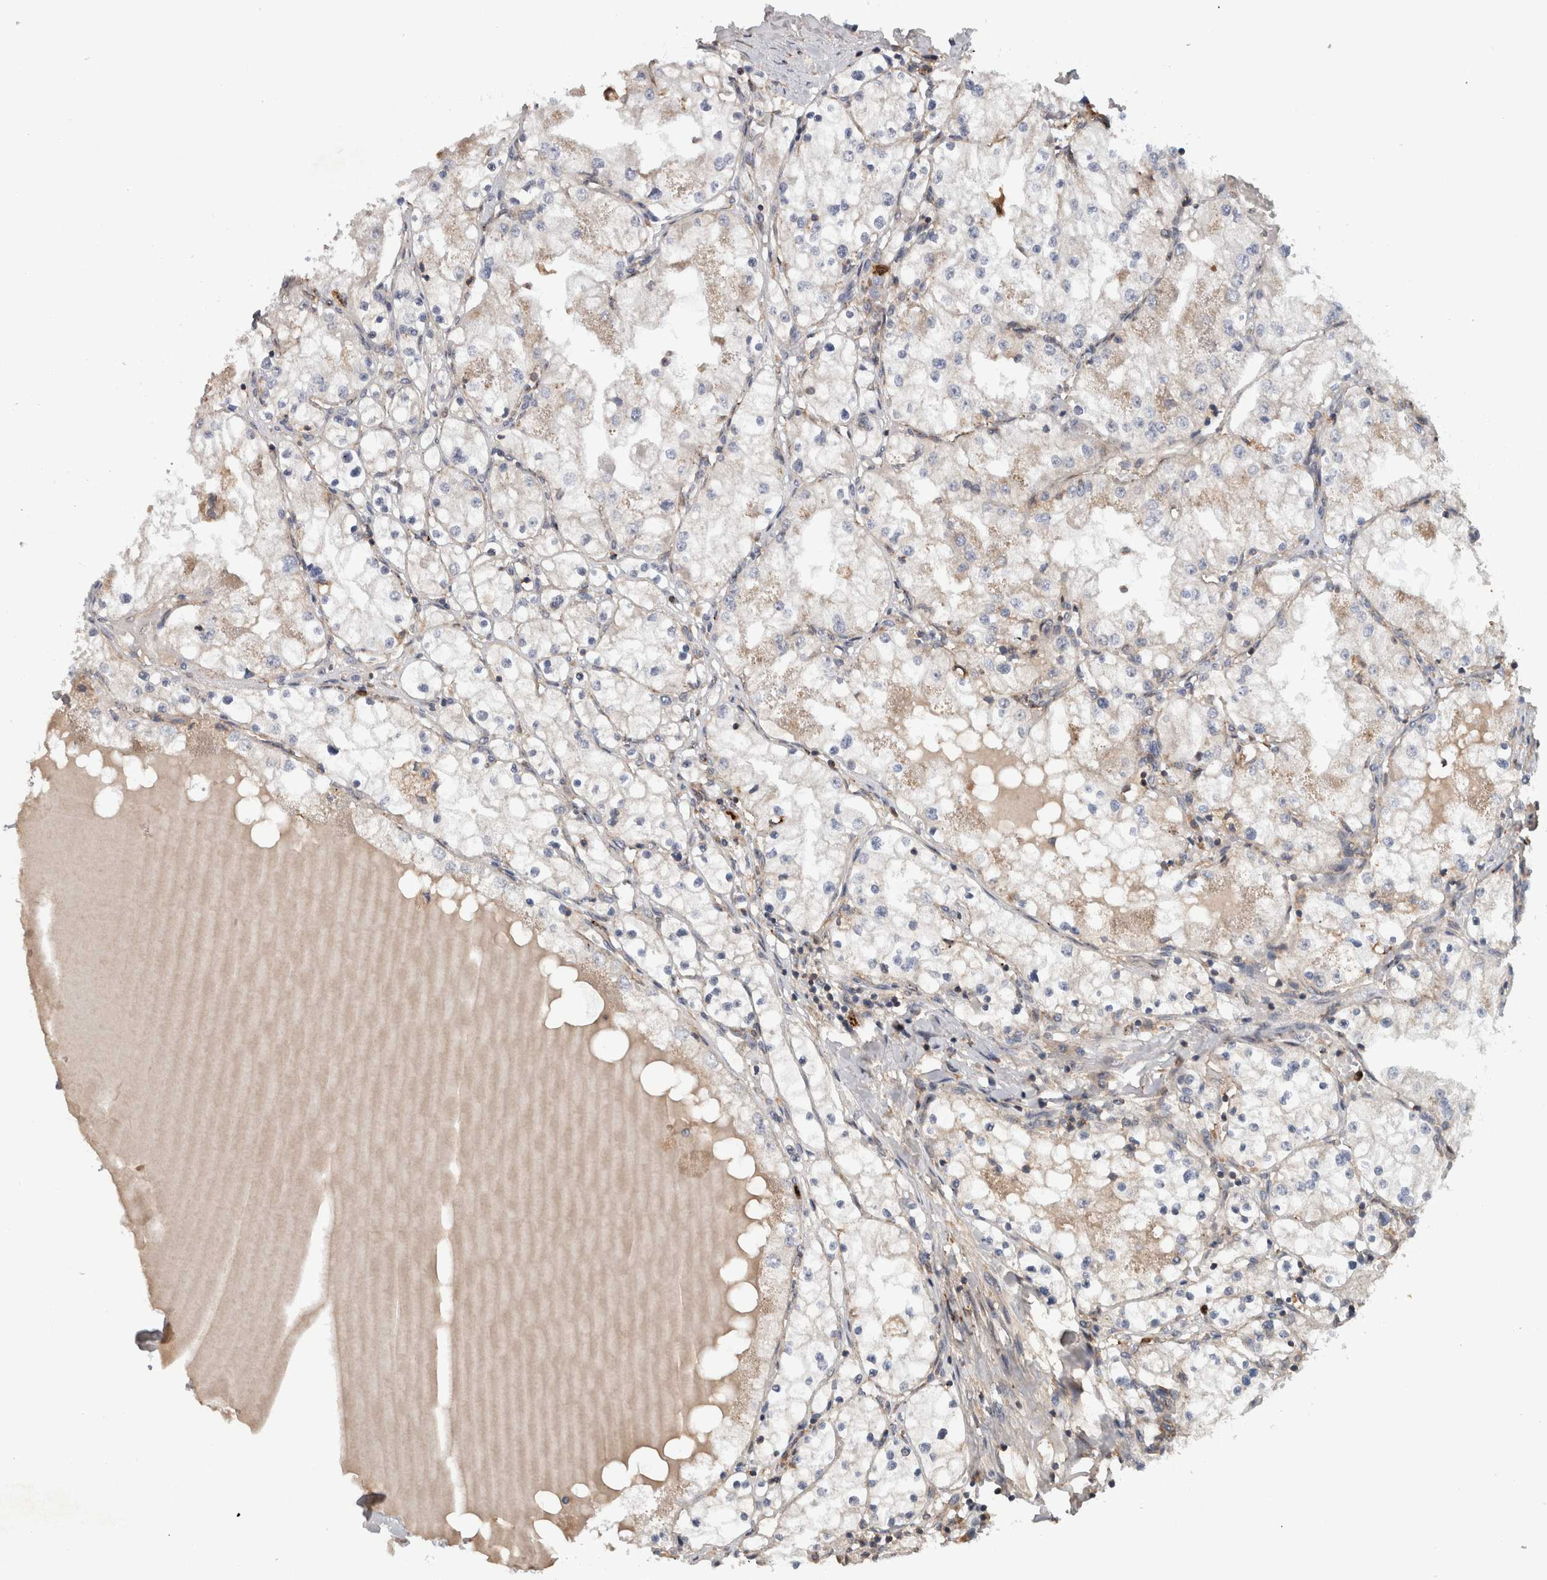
{"staining": {"intensity": "negative", "quantity": "none", "location": "none"}, "tissue": "renal cancer", "cell_type": "Tumor cells", "image_type": "cancer", "snomed": [{"axis": "morphology", "description": "Adenocarcinoma, NOS"}, {"axis": "topography", "description": "Kidney"}], "caption": "Protein analysis of adenocarcinoma (renal) exhibits no significant positivity in tumor cells.", "gene": "TARBP1", "patient": {"sex": "male", "age": 68}}